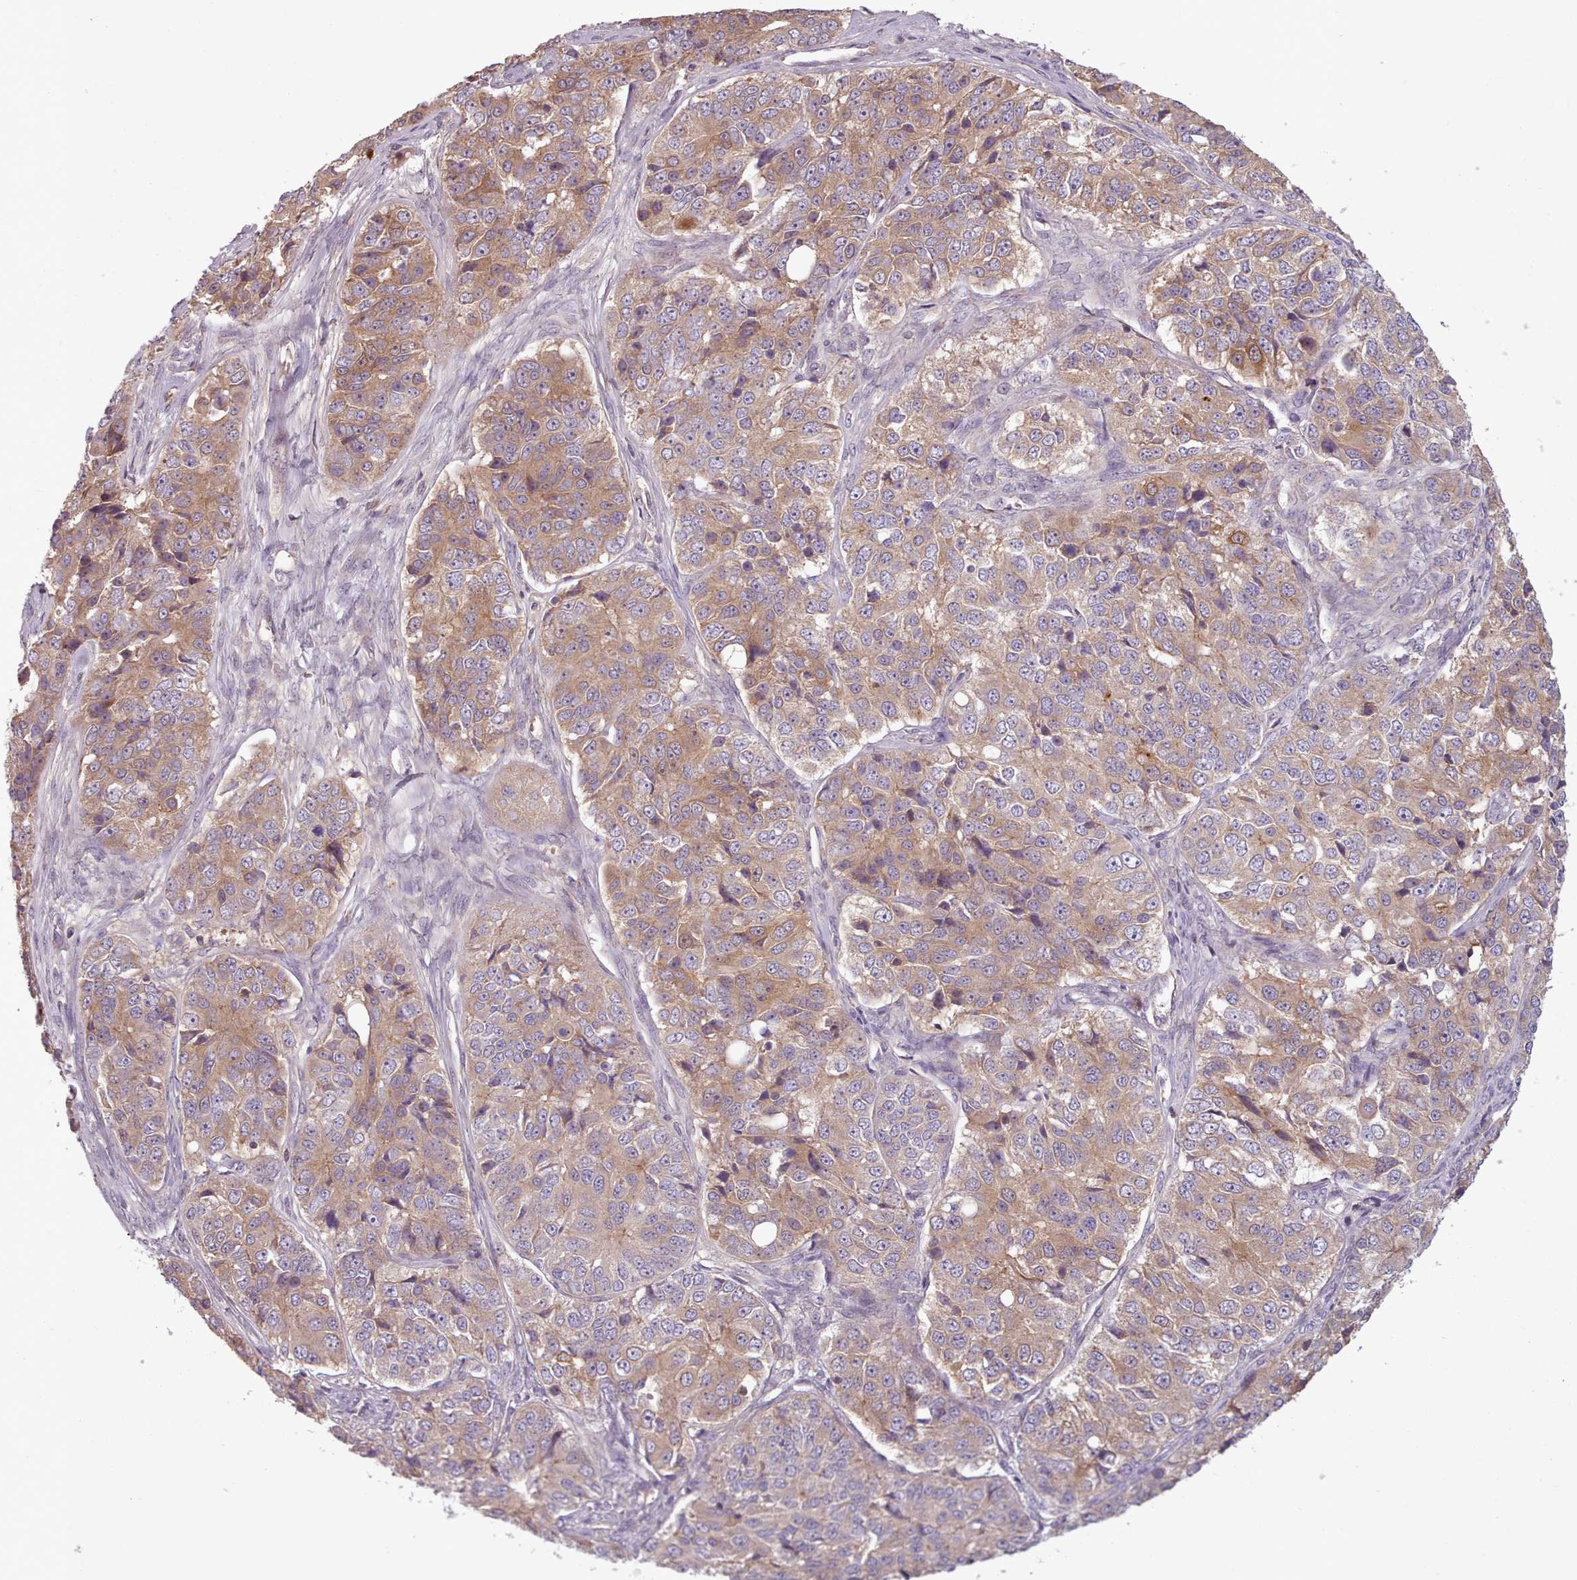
{"staining": {"intensity": "moderate", "quantity": "25%-75%", "location": "cytoplasmic/membranous"}, "tissue": "ovarian cancer", "cell_type": "Tumor cells", "image_type": "cancer", "snomed": [{"axis": "morphology", "description": "Carcinoma, endometroid"}, {"axis": "topography", "description": "Ovary"}], "caption": "Immunohistochemical staining of human ovarian cancer (endometroid carcinoma) displays medium levels of moderate cytoplasmic/membranous protein positivity in about 25%-75% of tumor cells.", "gene": "NT5DC2", "patient": {"sex": "female", "age": 51}}